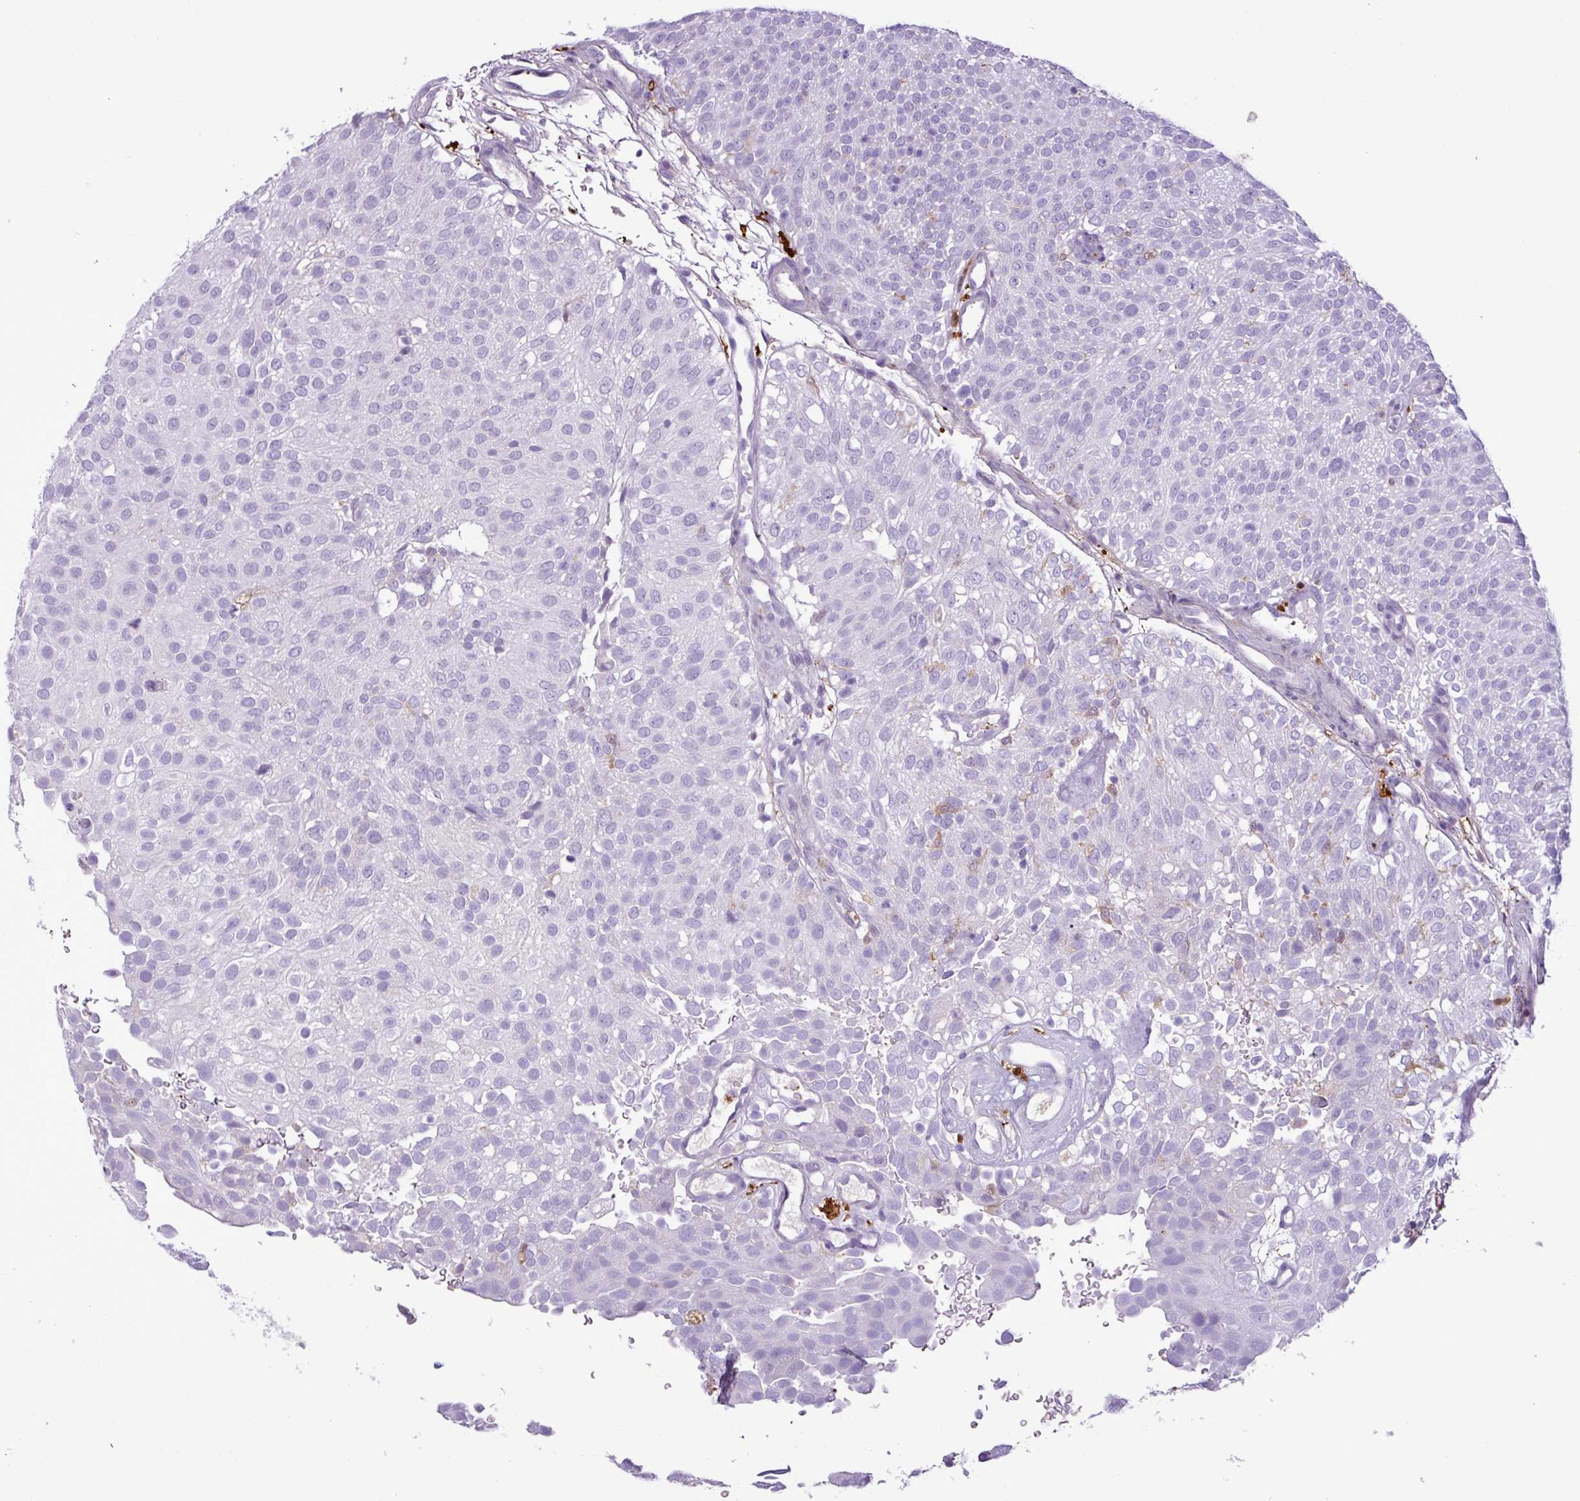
{"staining": {"intensity": "negative", "quantity": "none", "location": "none"}, "tissue": "urothelial cancer", "cell_type": "Tumor cells", "image_type": "cancer", "snomed": [{"axis": "morphology", "description": "Urothelial carcinoma, Low grade"}, {"axis": "topography", "description": "Urinary bladder"}], "caption": "Immunohistochemical staining of human urothelial cancer displays no significant positivity in tumor cells. (Stains: DAB immunohistochemistry (IHC) with hematoxylin counter stain, Microscopy: brightfield microscopy at high magnification).", "gene": "TMEM200C", "patient": {"sex": "male", "age": 78}}